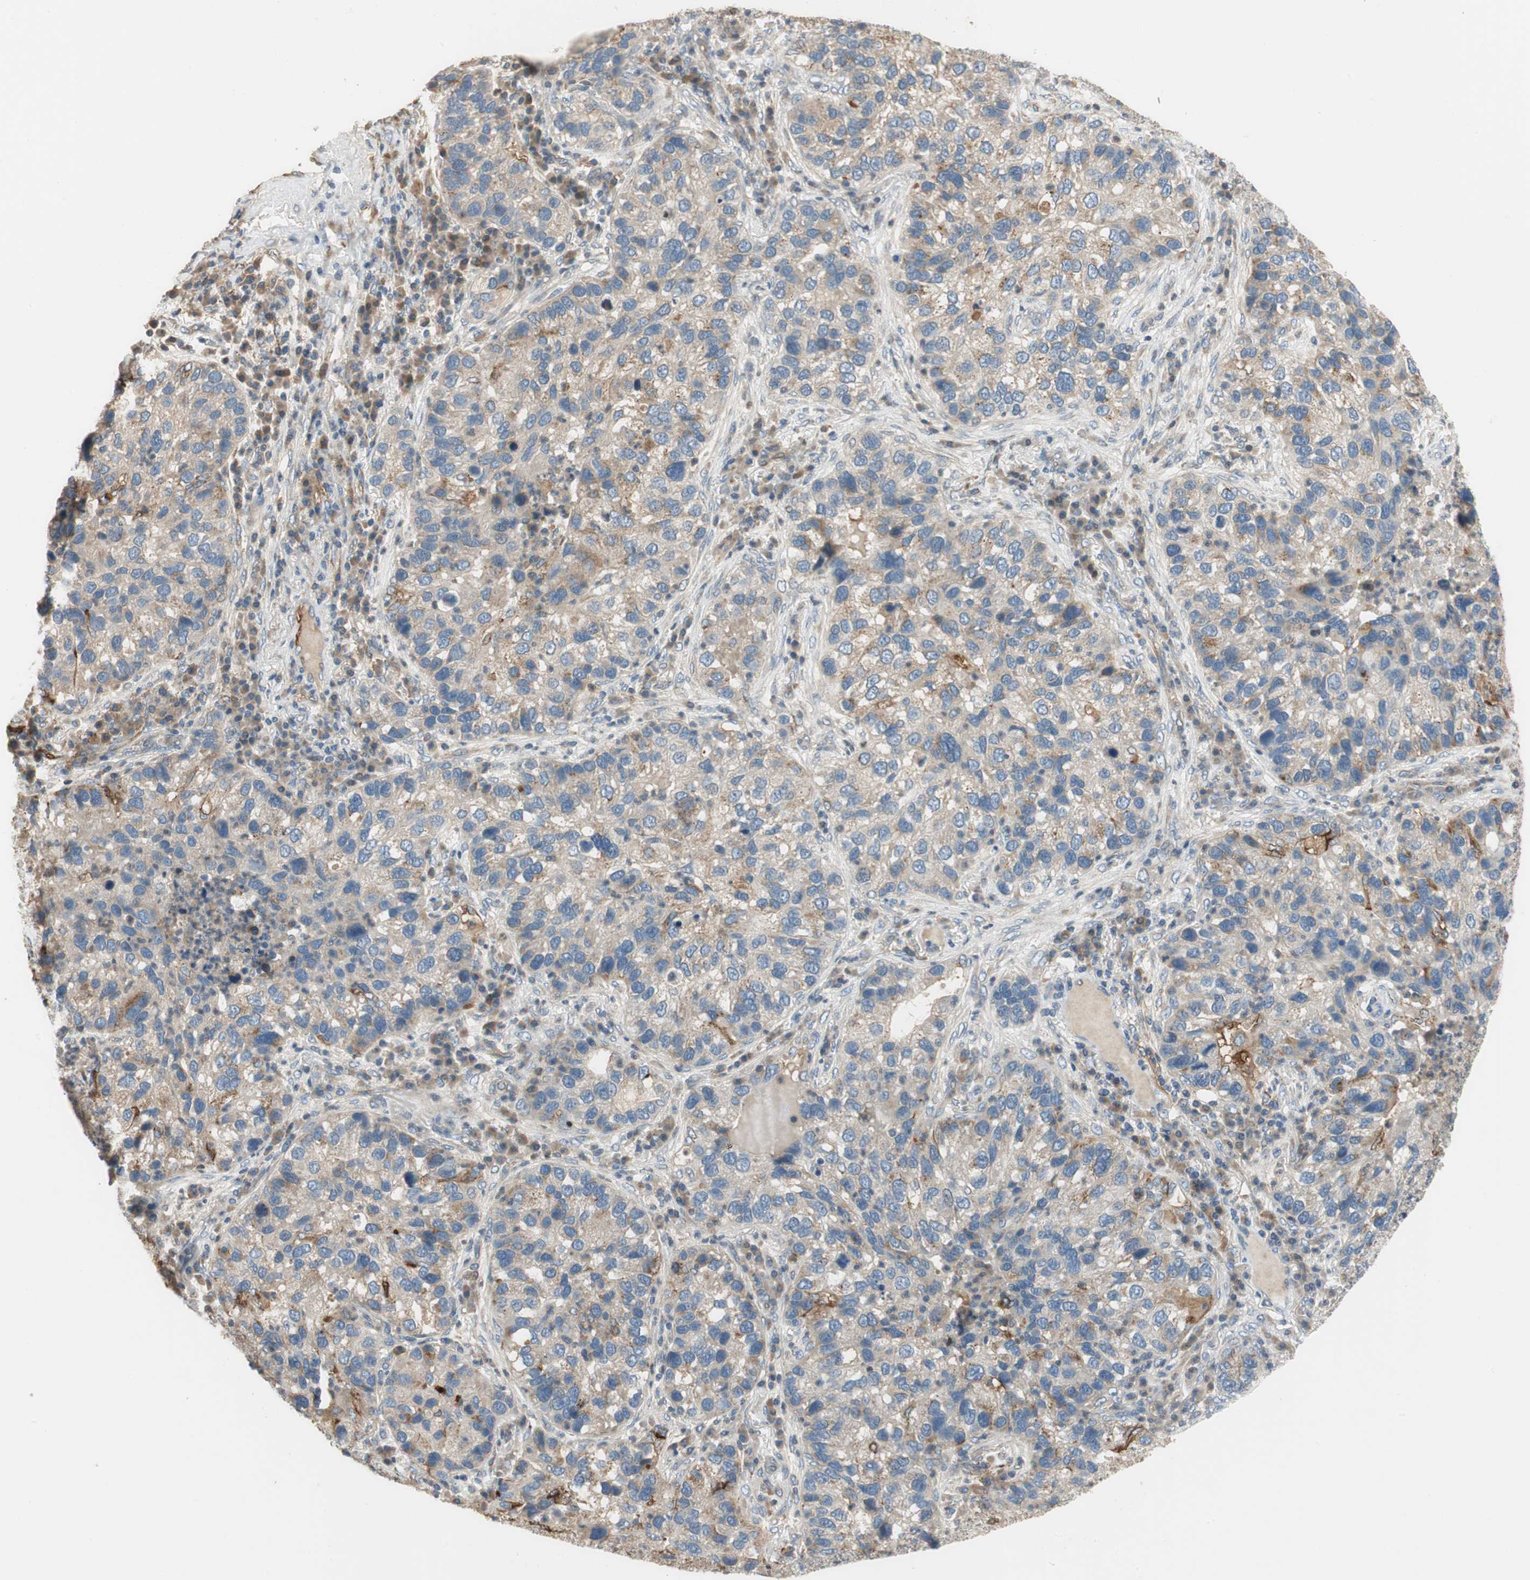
{"staining": {"intensity": "weak", "quantity": "25%-75%", "location": "cytoplasmic/membranous"}, "tissue": "lung cancer", "cell_type": "Tumor cells", "image_type": "cancer", "snomed": [{"axis": "morphology", "description": "Normal tissue, NOS"}, {"axis": "morphology", "description": "Adenocarcinoma, NOS"}, {"axis": "topography", "description": "Bronchus"}, {"axis": "topography", "description": "Lung"}], "caption": "Immunohistochemical staining of human adenocarcinoma (lung) shows low levels of weak cytoplasmic/membranous protein staining in about 25%-75% of tumor cells.", "gene": "ALPL", "patient": {"sex": "male", "age": 54}}